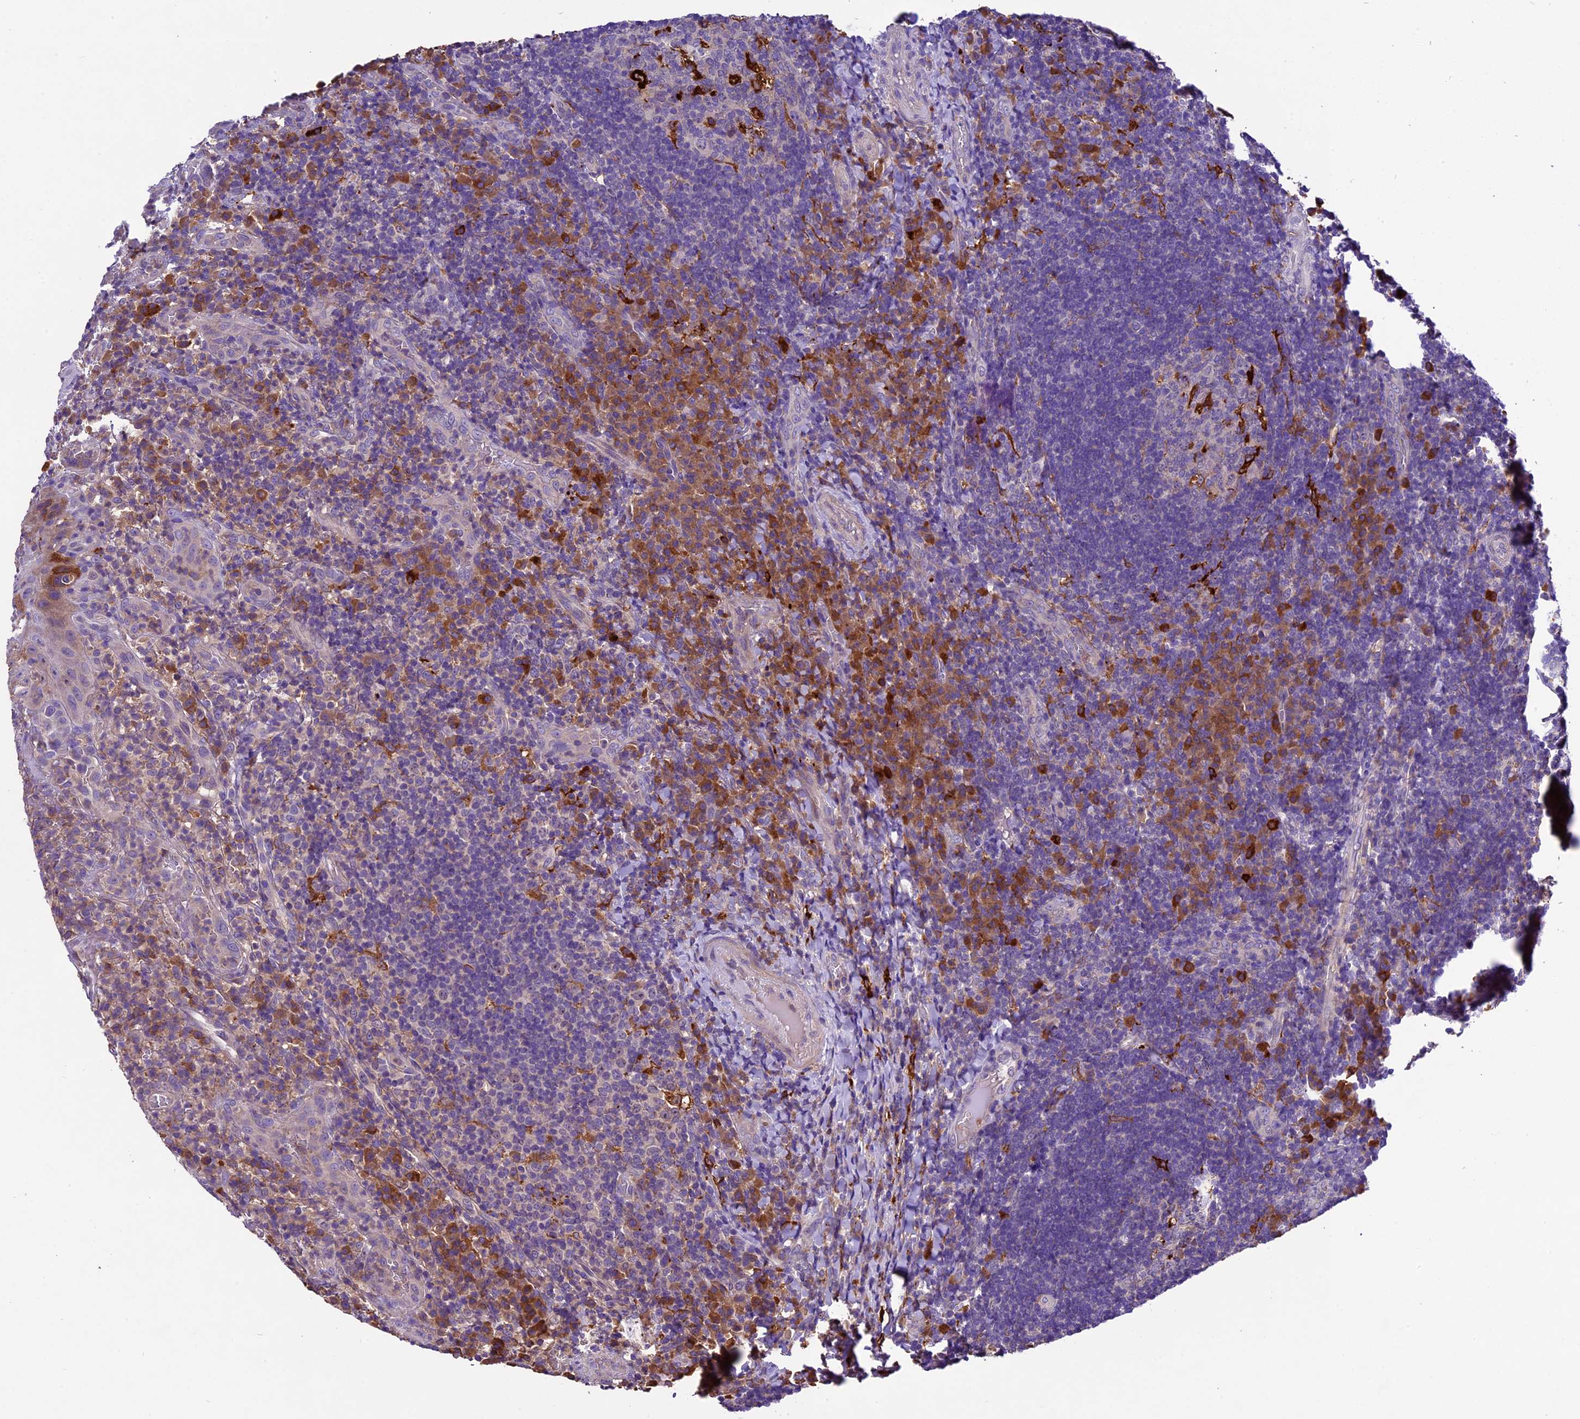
{"staining": {"intensity": "strong", "quantity": "<25%", "location": "cytoplasmic/membranous"}, "tissue": "tonsil", "cell_type": "Germinal center cells", "image_type": "normal", "snomed": [{"axis": "morphology", "description": "Normal tissue, NOS"}, {"axis": "topography", "description": "Tonsil"}], "caption": "High-power microscopy captured an IHC photomicrograph of unremarkable tonsil, revealing strong cytoplasmic/membranous positivity in about <25% of germinal center cells. (DAB (3,3'-diaminobenzidine) IHC with brightfield microscopy, high magnification).", "gene": "CILP2", "patient": {"sex": "male", "age": 17}}